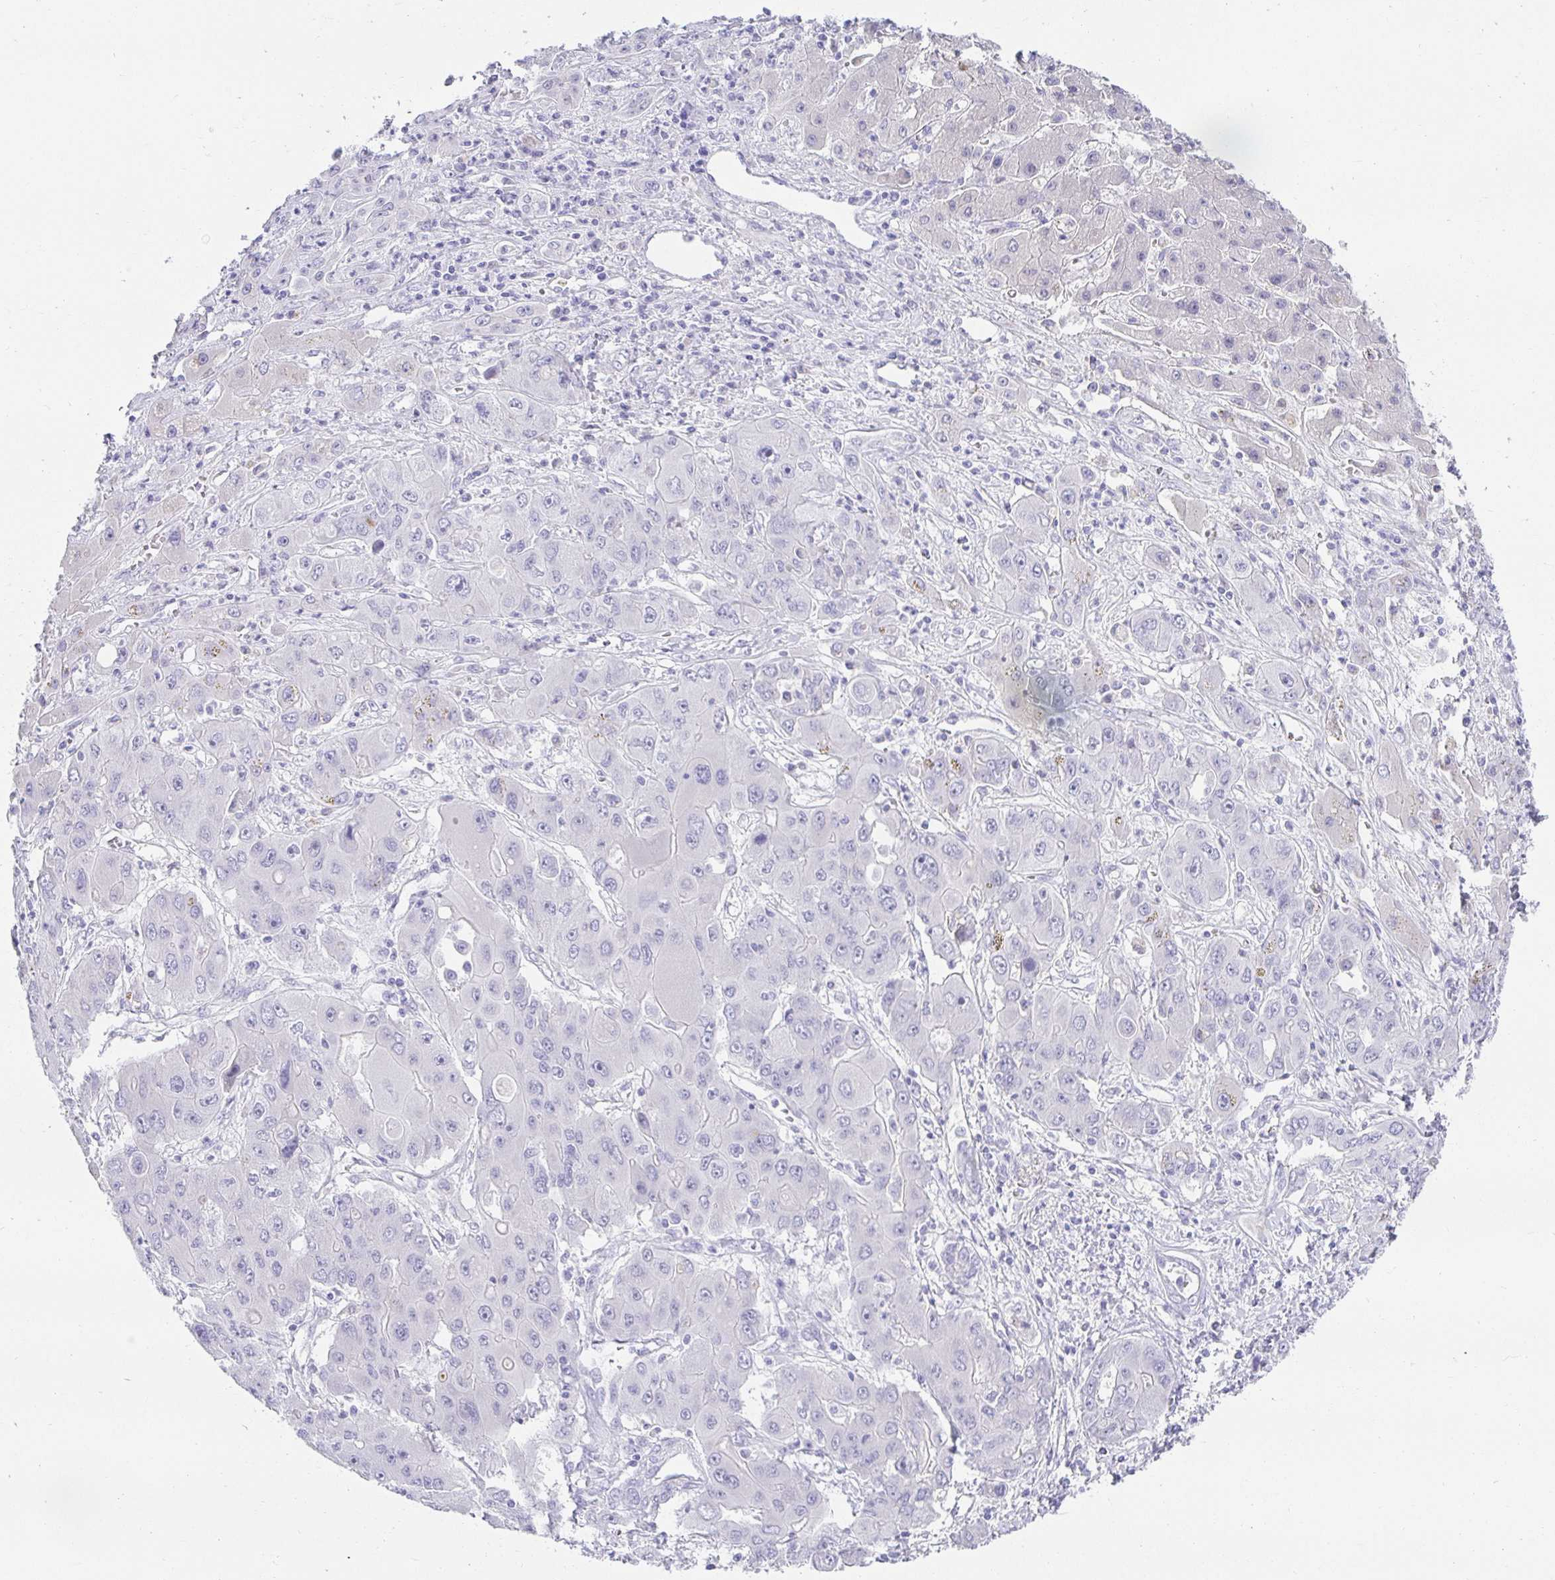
{"staining": {"intensity": "negative", "quantity": "none", "location": "none"}, "tissue": "liver cancer", "cell_type": "Tumor cells", "image_type": "cancer", "snomed": [{"axis": "morphology", "description": "Cholangiocarcinoma"}, {"axis": "topography", "description": "Liver"}], "caption": "Immunohistochemistry (IHC) image of liver cancer stained for a protein (brown), which shows no staining in tumor cells.", "gene": "CHAT", "patient": {"sex": "male", "age": 67}}